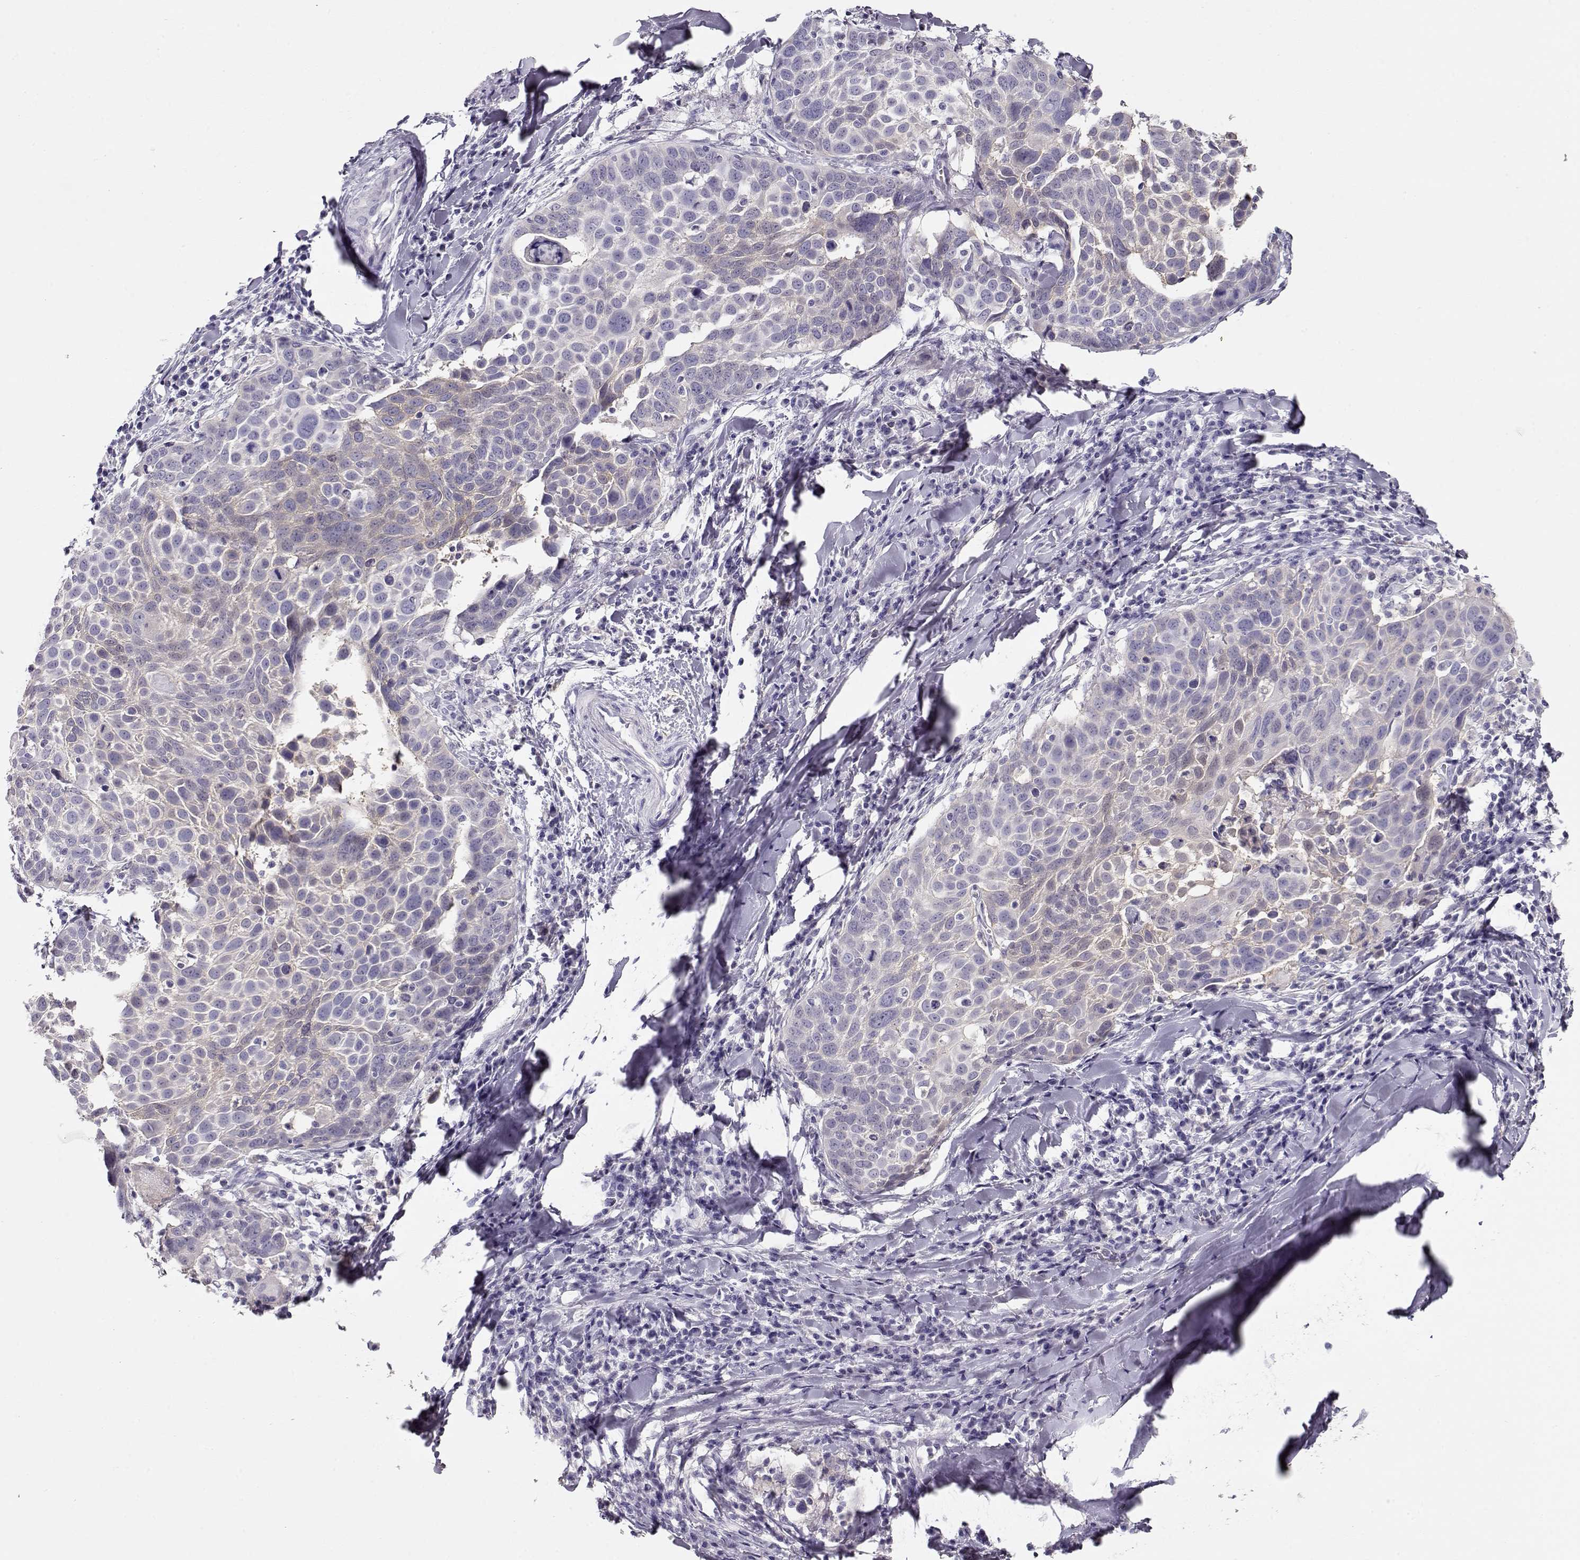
{"staining": {"intensity": "negative", "quantity": "none", "location": "none"}, "tissue": "lung cancer", "cell_type": "Tumor cells", "image_type": "cancer", "snomed": [{"axis": "morphology", "description": "Squamous cell carcinoma, NOS"}, {"axis": "topography", "description": "Lung"}], "caption": "Tumor cells show no significant protein expression in lung squamous cell carcinoma.", "gene": "NDRG4", "patient": {"sex": "male", "age": 57}}